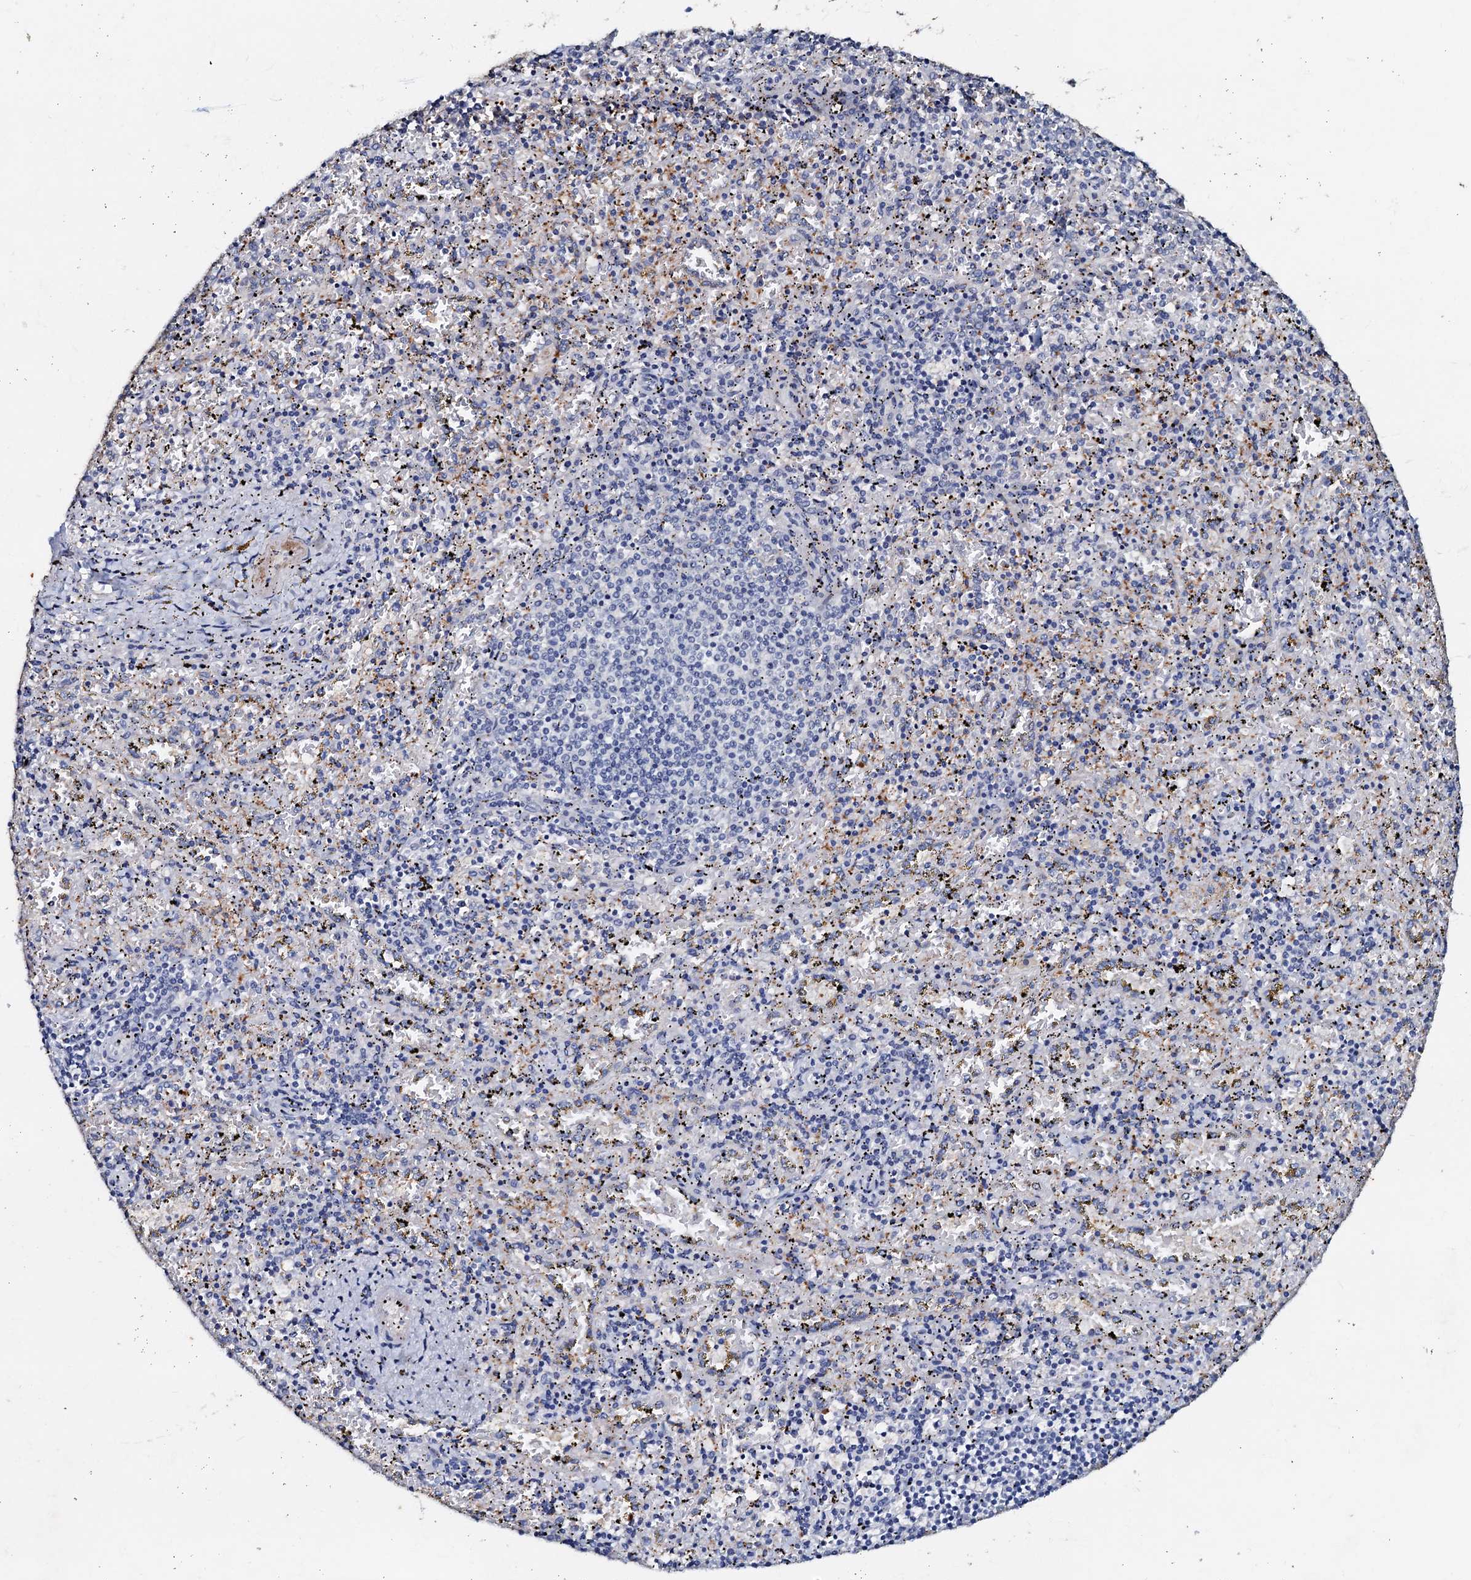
{"staining": {"intensity": "negative", "quantity": "none", "location": "none"}, "tissue": "spleen", "cell_type": "Cells in red pulp", "image_type": "normal", "snomed": [{"axis": "morphology", "description": "Normal tissue, NOS"}, {"axis": "topography", "description": "Spleen"}], "caption": "DAB (3,3'-diaminobenzidine) immunohistochemical staining of benign human spleen reveals no significant positivity in cells in red pulp. The staining was performed using DAB to visualize the protein expression in brown, while the nuclei were stained in blue with hematoxylin (Magnification: 20x).", "gene": "MANSC4", "patient": {"sex": "male", "age": 11}}